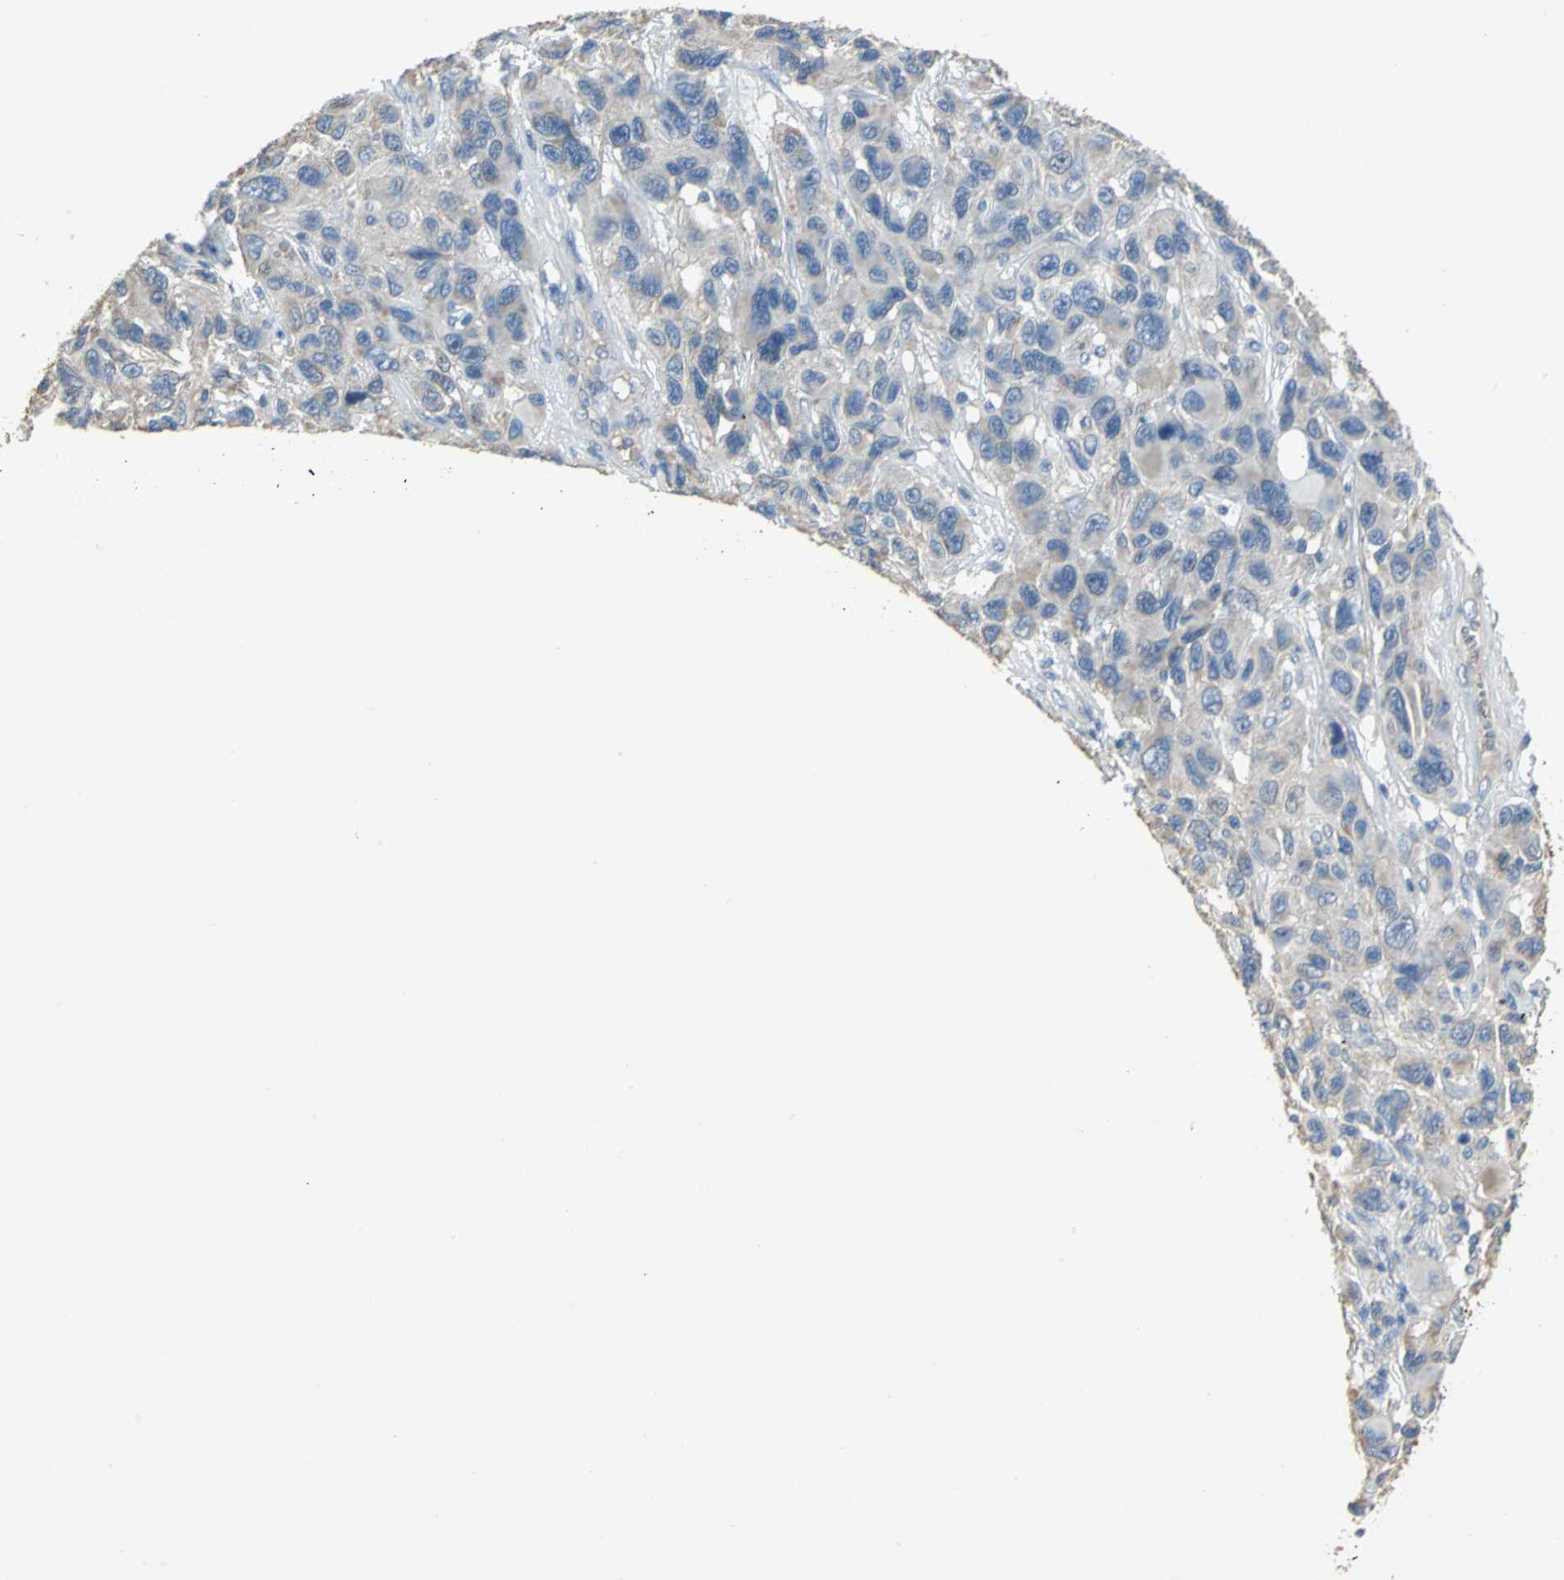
{"staining": {"intensity": "negative", "quantity": "none", "location": "none"}, "tissue": "melanoma", "cell_type": "Tumor cells", "image_type": "cancer", "snomed": [{"axis": "morphology", "description": "Malignant melanoma, NOS"}, {"axis": "topography", "description": "Skin"}], "caption": "Tumor cells show no significant protein expression in melanoma.", "gene": "HTR1F", "patient": {"sex": "male", "age": 53}}